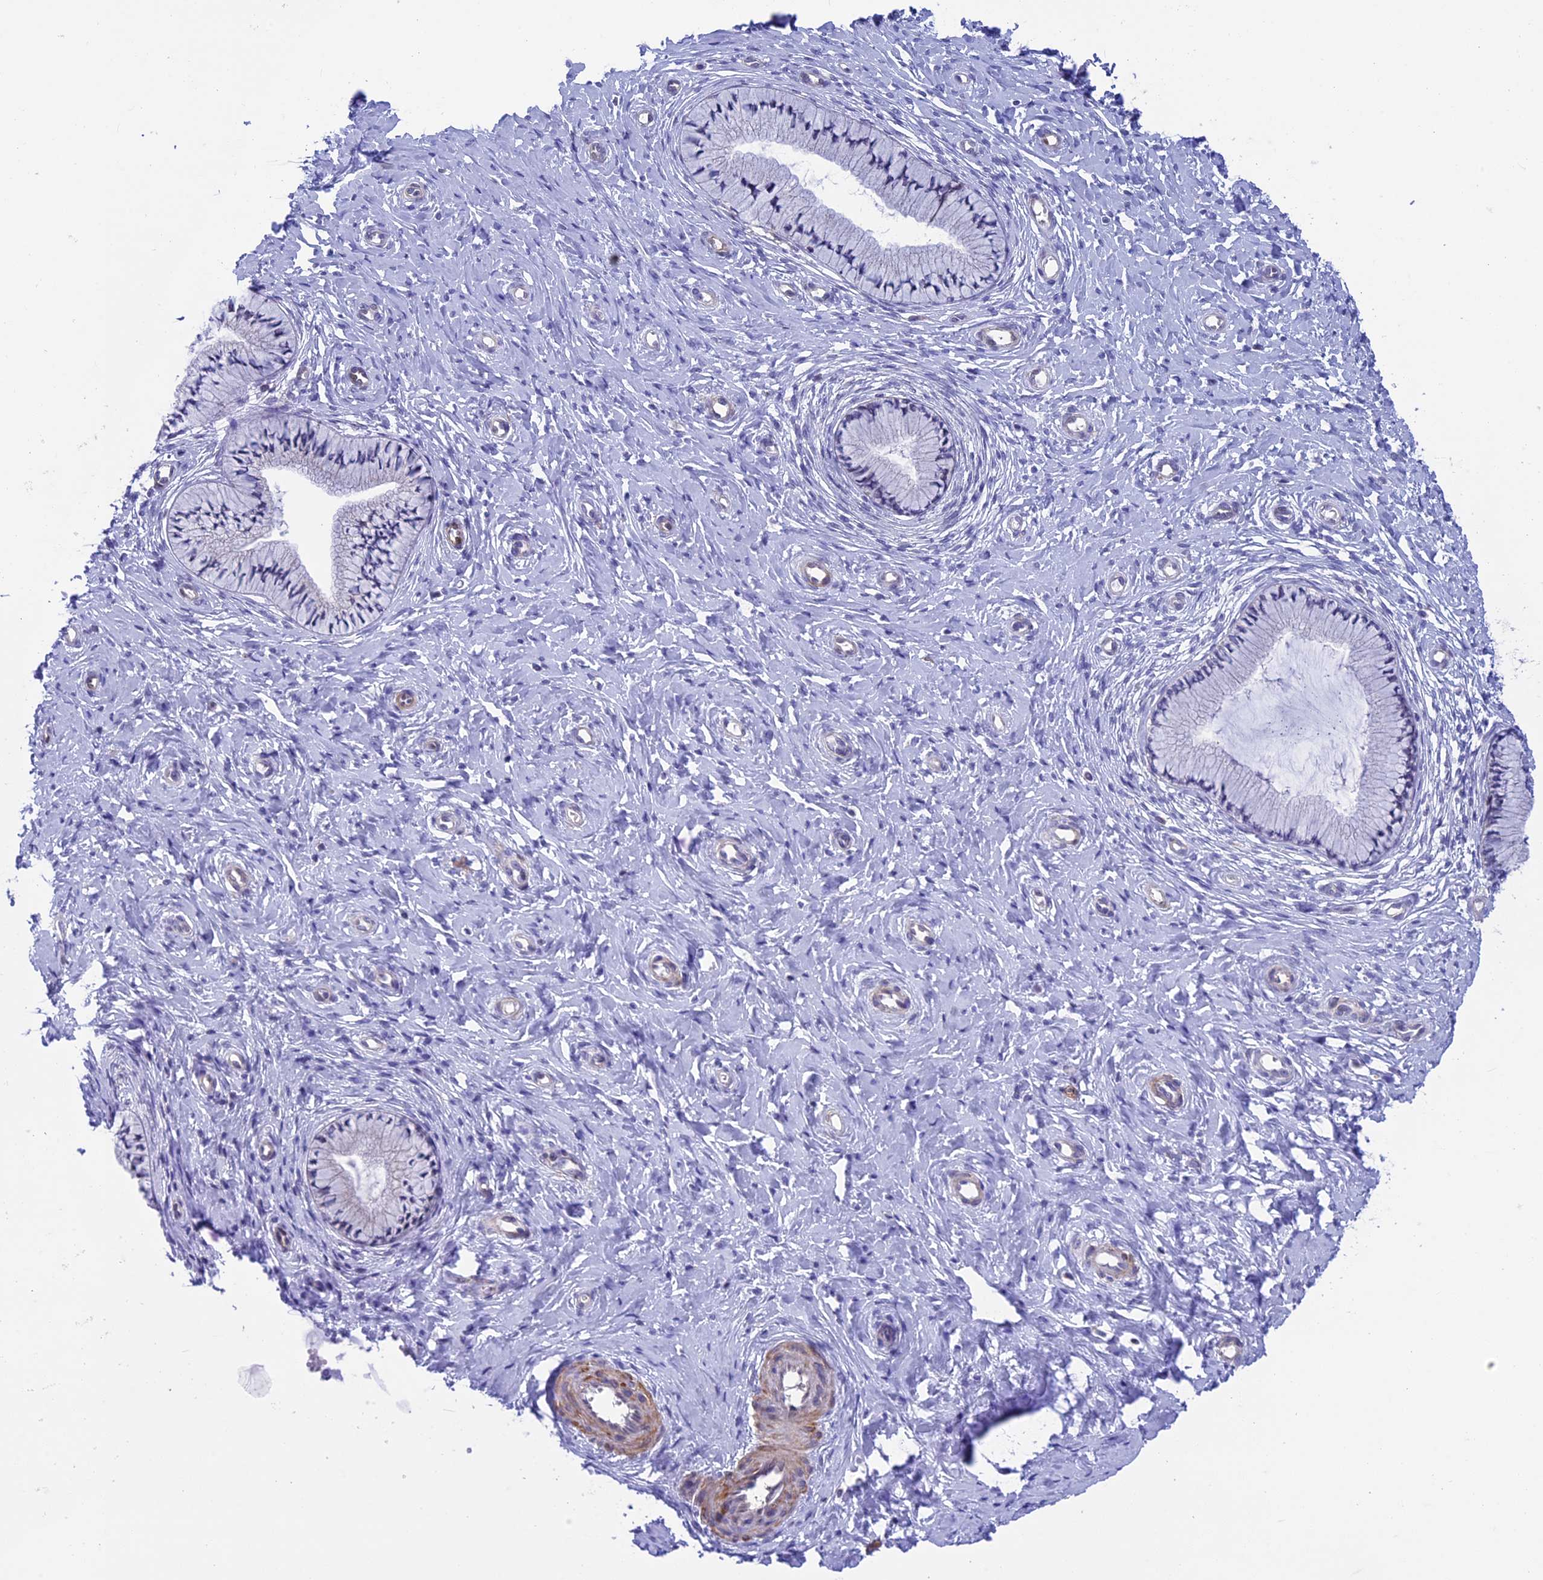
{"staining": {"intensity": "negative", "quantity": "none", "location": "none"}, "tissue": "cervix", "cell_type": "Glandular cells", "image_type": "normal", "snomed": [{"axis": "morphology", "description": "Normal tissue, NOS"}, {"axis": "topography", "description": "Cervix"}], "caption": "There is no significant staining in glandular cells of cervix. Brightfield microscopy of immunohistochemistry (IHC) stained with DAB (3,3'-diaminobenzidine) (brown) and hematoxylin (blue), captured at high magnification.", "gene": "IGSF6", "patient": {"sex": "female", "age": 36}}